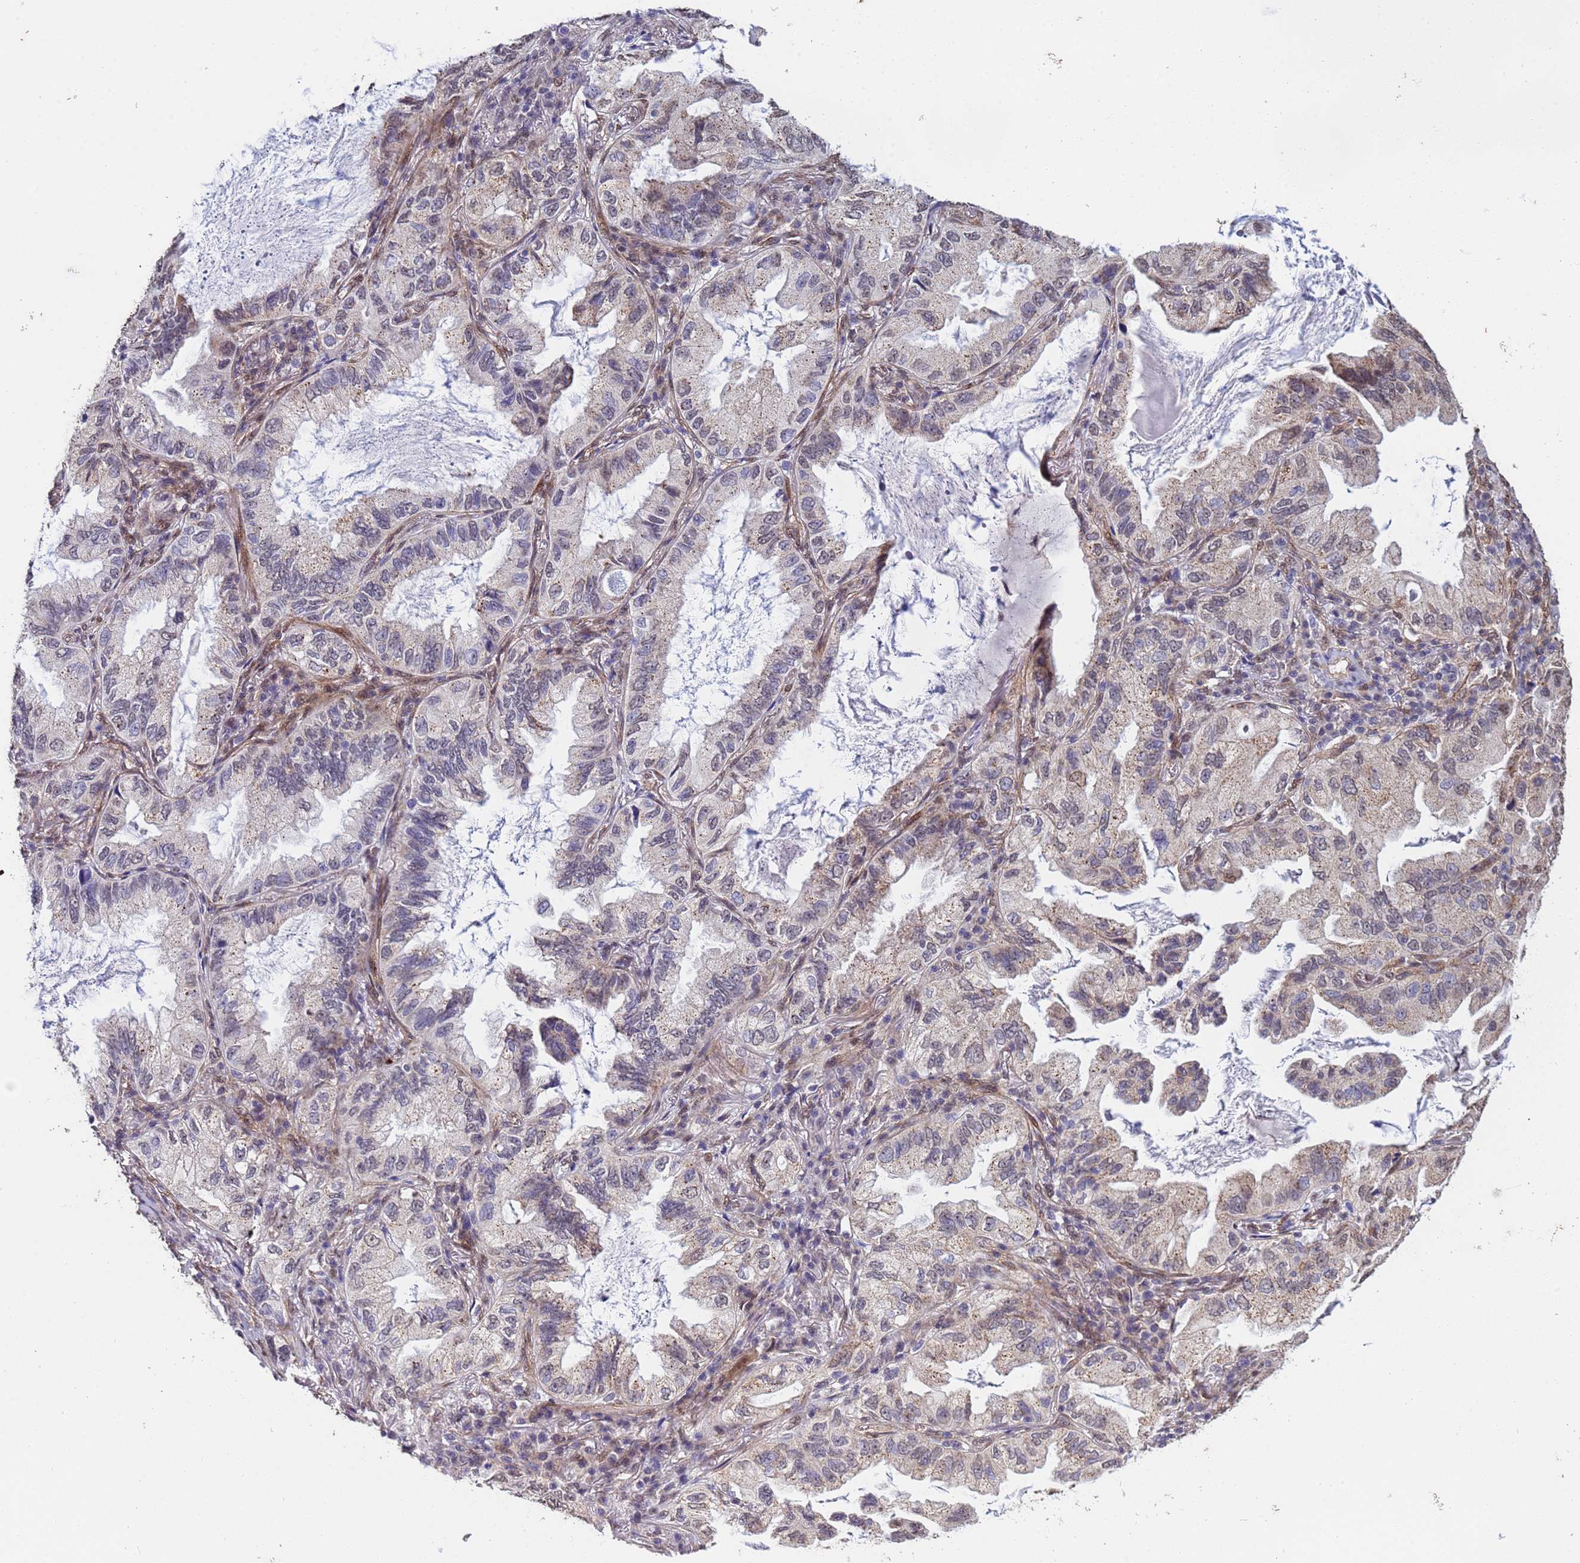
{"staining": {"intensity": "weak", "quantity": "25%-75%", "location": "cytoplasmic/membranous"}, "tissue": "lung cancer", "cell_type": "Tumor cells", "image_type": "cancer", "snomed": [{"axis": "morphology", "description": "Adenocarcinoma, NOS"}, {"axis": "topography", "description": "Lung"}], "caption": "This is an image of immunohistochemistry (IHC) staining of lung adenocarcinoma, which shows weak positivity in the cytoplasmic/membranous of tumor cells.", "gene": "TRIP6", "patient": {"sex": "female", "age": 69}}